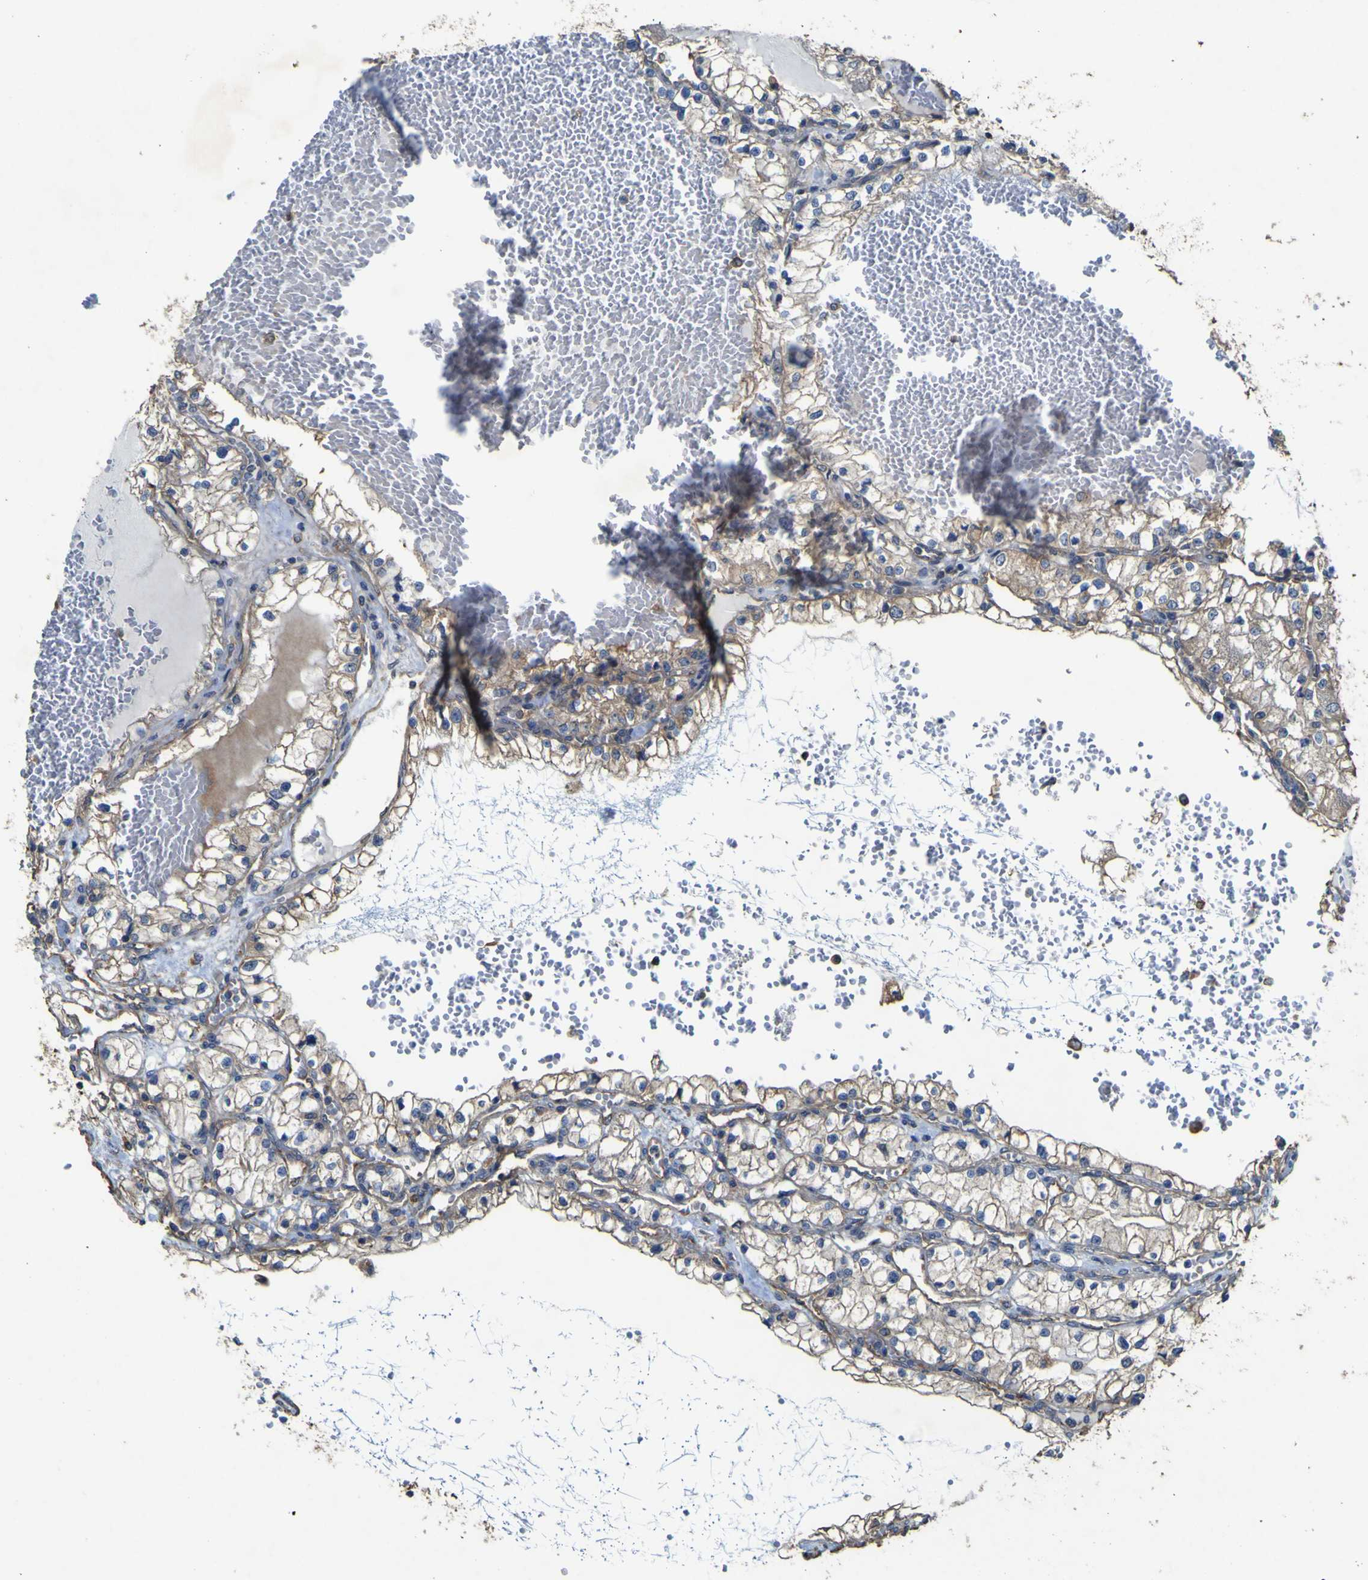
{"staining": {"intensity": "moderate", "quantity": "25%-75%", "location": "cytoplasmic/membranous"}, "tissue": "renal cancer", "cell_type": "Tumor cells", "image_type": "cancer", "snomed": [{"axis": "morphology", "description": "Adenocarcinoma, NOS"}, {"axis": "topography", "description": "Kidney"}], "caption": "This is a photomicrograph of immunohistochemistry staining of renal cancer (adenocarcinoma), which shows moderate staining in the cytoplasmic/membranous of tumor cells.", "gene": "TNFSF15", "patient": {"sex": "male", "age": 68}}